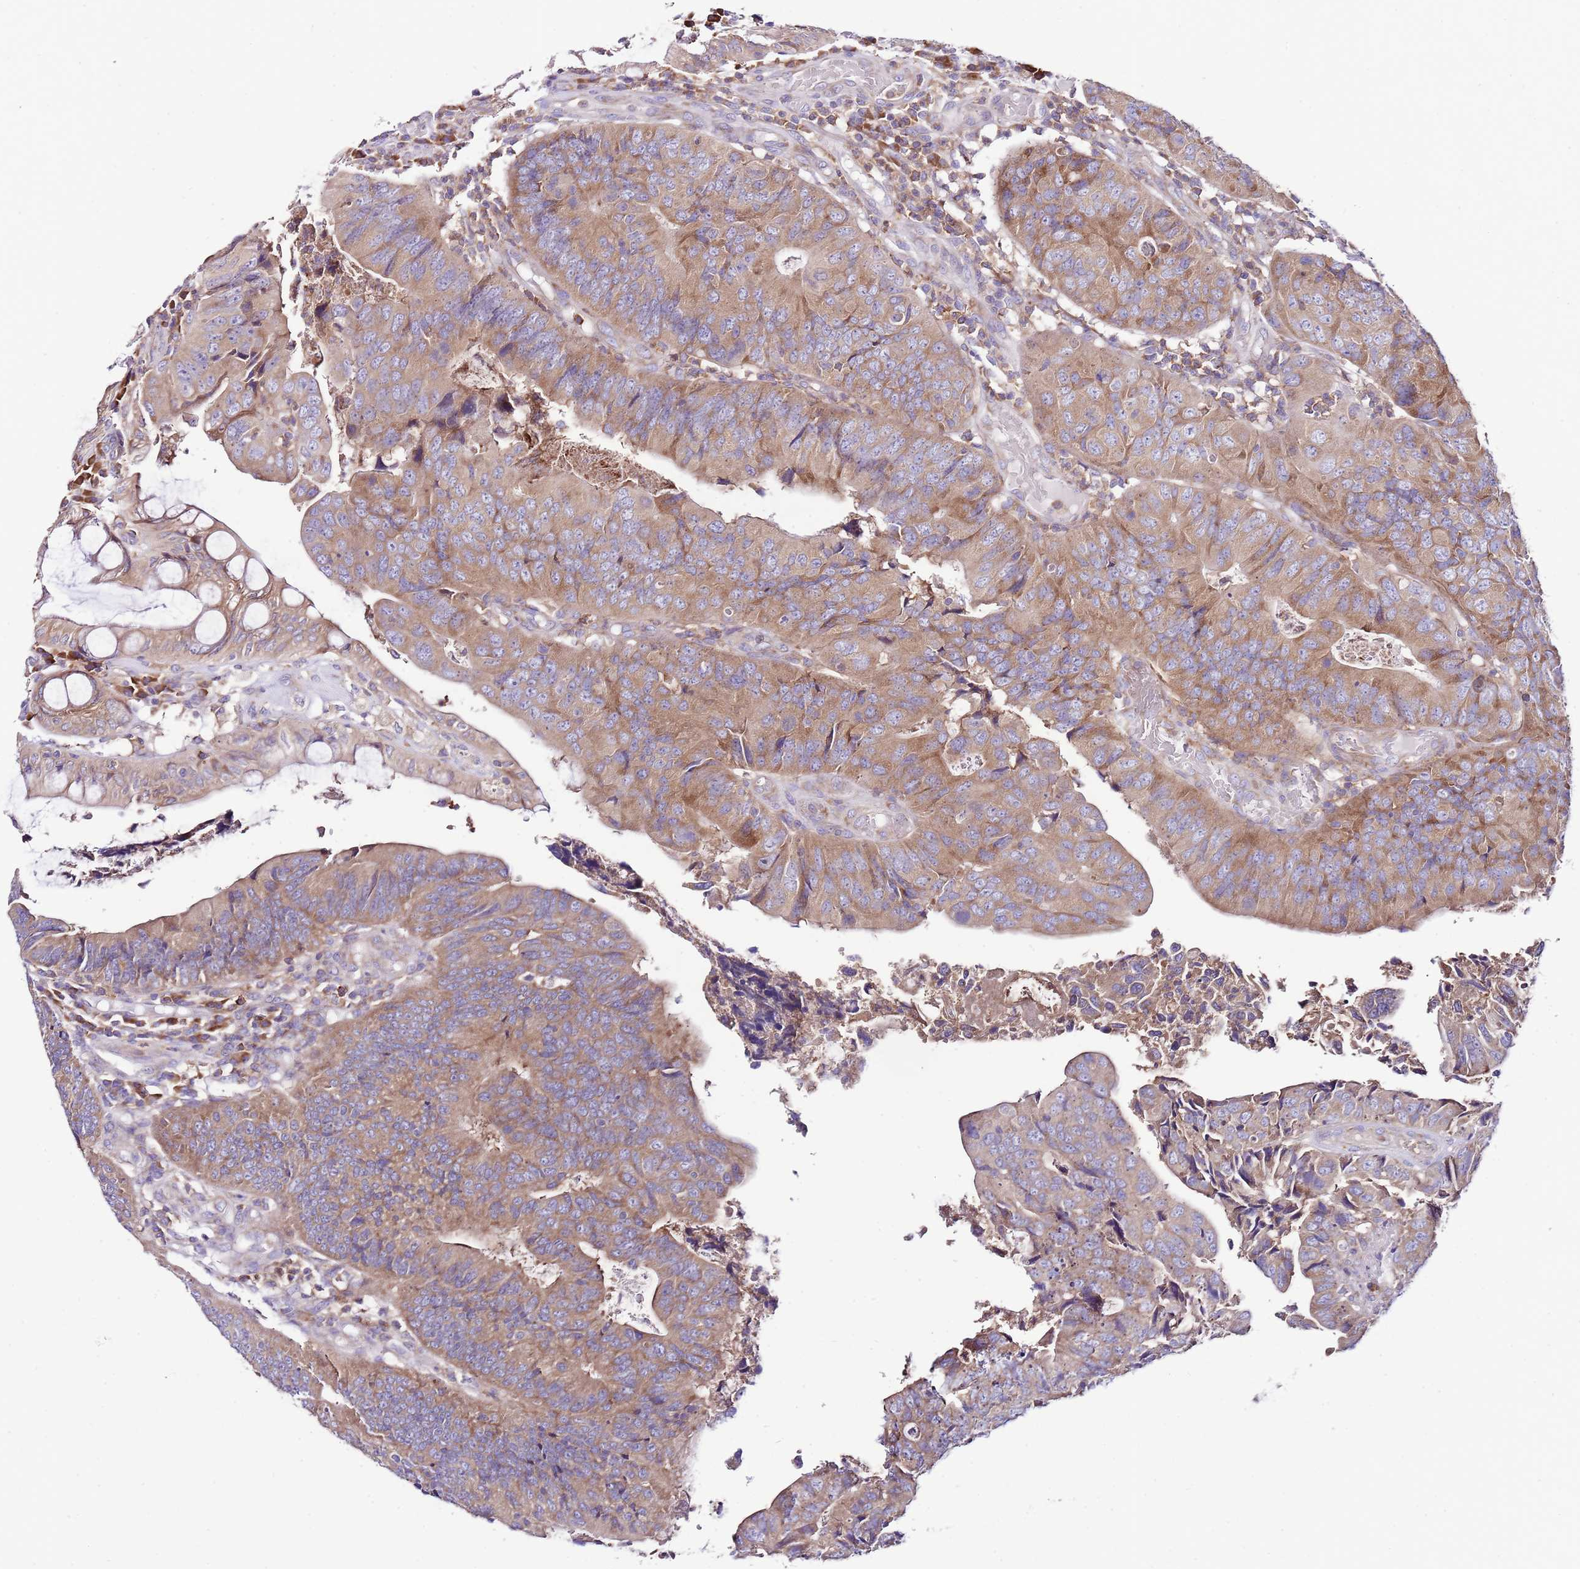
{"staining": {"intensity": "moderate", "quantity": ">75%", "location": "cytoplasmic/membranous"}, "tissue": "colorectal cancer", "cell_type": "Tumor cells", "image_type": "cancer", "snomed": [{"axis": "morphology", "description": "Adenocarcinoma, NOS"}, {"axis": "topography", "description": "Colon"}], "caption": "Brown immunohistochemical staining in human adenocarcinoma (colorectal) reveals moderate cytoplasmic/membranous expression in about >75% of tumor cells.", "gene": "RPS10", "patient": {"sex": "female", "age": 67}}